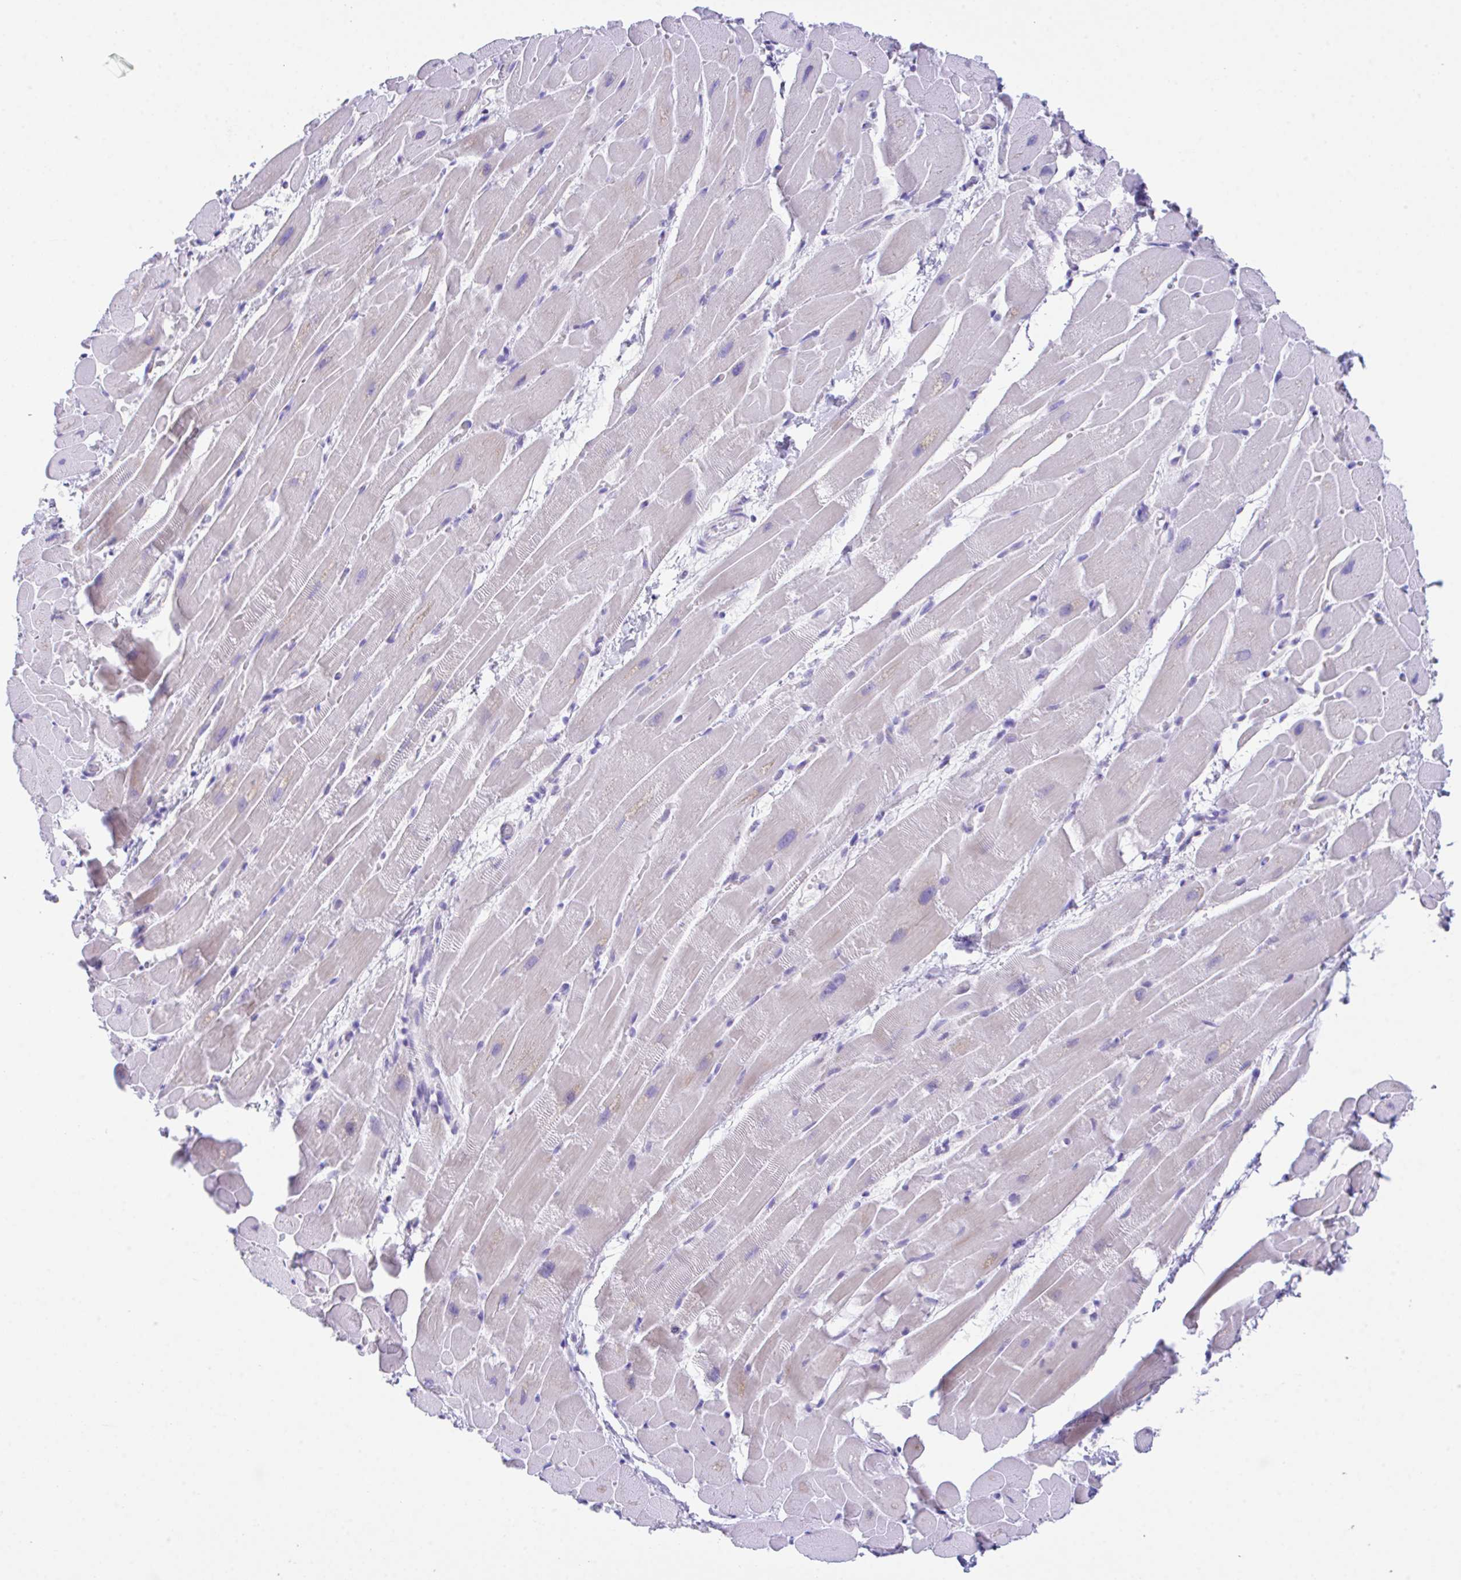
{"staining": {"intensity": "negative", "quantity": "none", "location": "none"}, "tissue": "heart muscle", "cell_type": "Cardiomyocytes", "image_type": "normal", "snomed": [{"axis": "morphology", "description": "Normal tissue, NOS"}, {"axis": "topography", "description": "Heart"}], "caption": "Immunohistochemical staining of normal heart muscle displays no significant positivity in cardiomyocytes. Brightfield microscopy of immunohistochemistry (IHC) stained with DAB (brown) and hematoxylin (blue), captured at high magnification.", "gene": "HOXB4", "patient": {"sex": "male", "age": 37}}